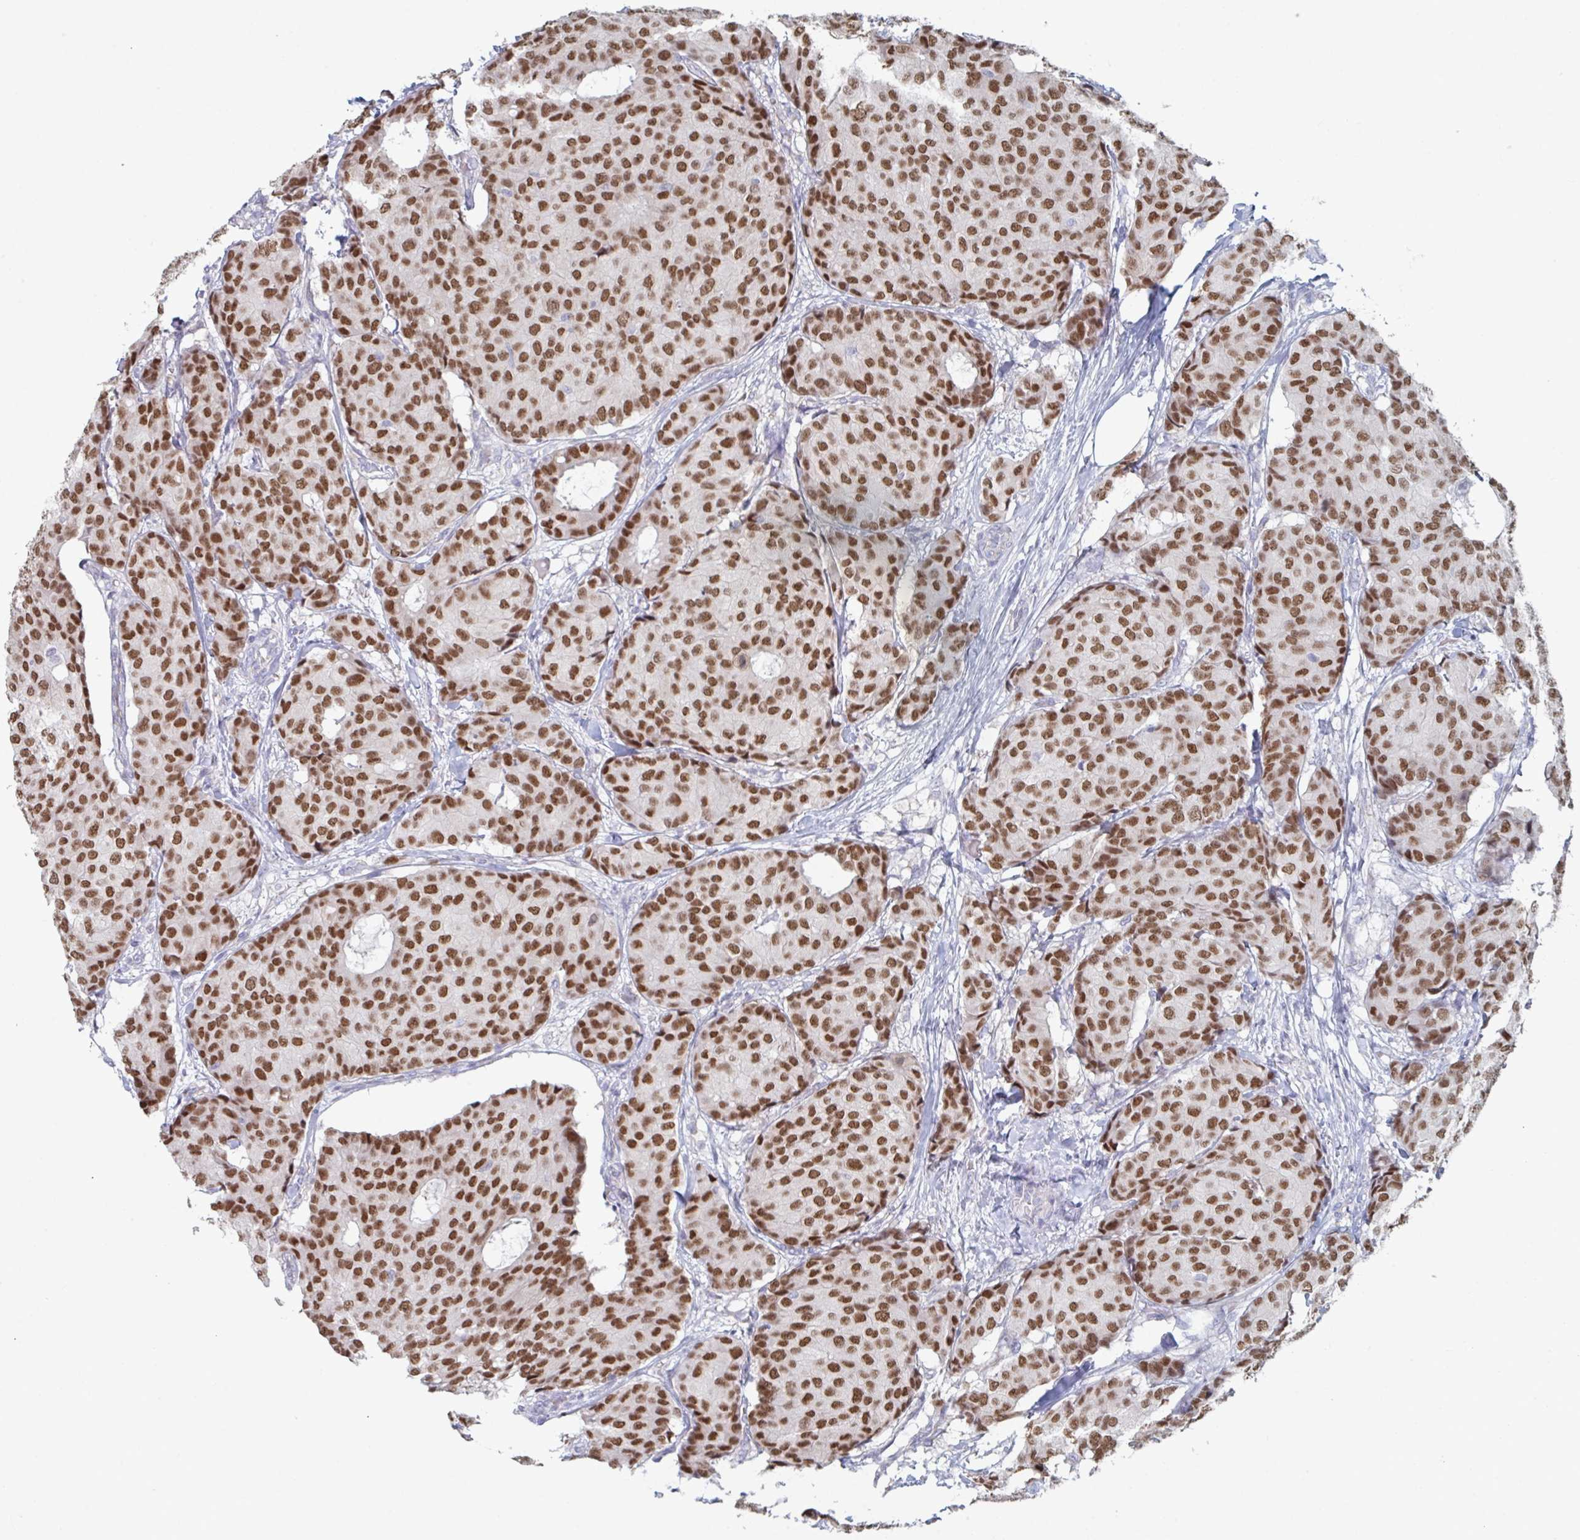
{"staining": {"intensity": "strong", "quantity": ">75%", "location": "nuclear"}, "tissue": "breast cancer", "cell_type": "Tumor cells", "image_type": "cancer", "snomed": [{"axis": "morphology", "description": "Duct carcinoma"}, {"axis": "topography", "description": "Breast"}], "caption": "Protein expression by immunohistochemistry displays strong nuclear positivity in approximately >75% of tumor cells in breast invasive ductal carcinoma.", "gene": "FOXA1", "patient": {"sex": "female", "age": 75}}